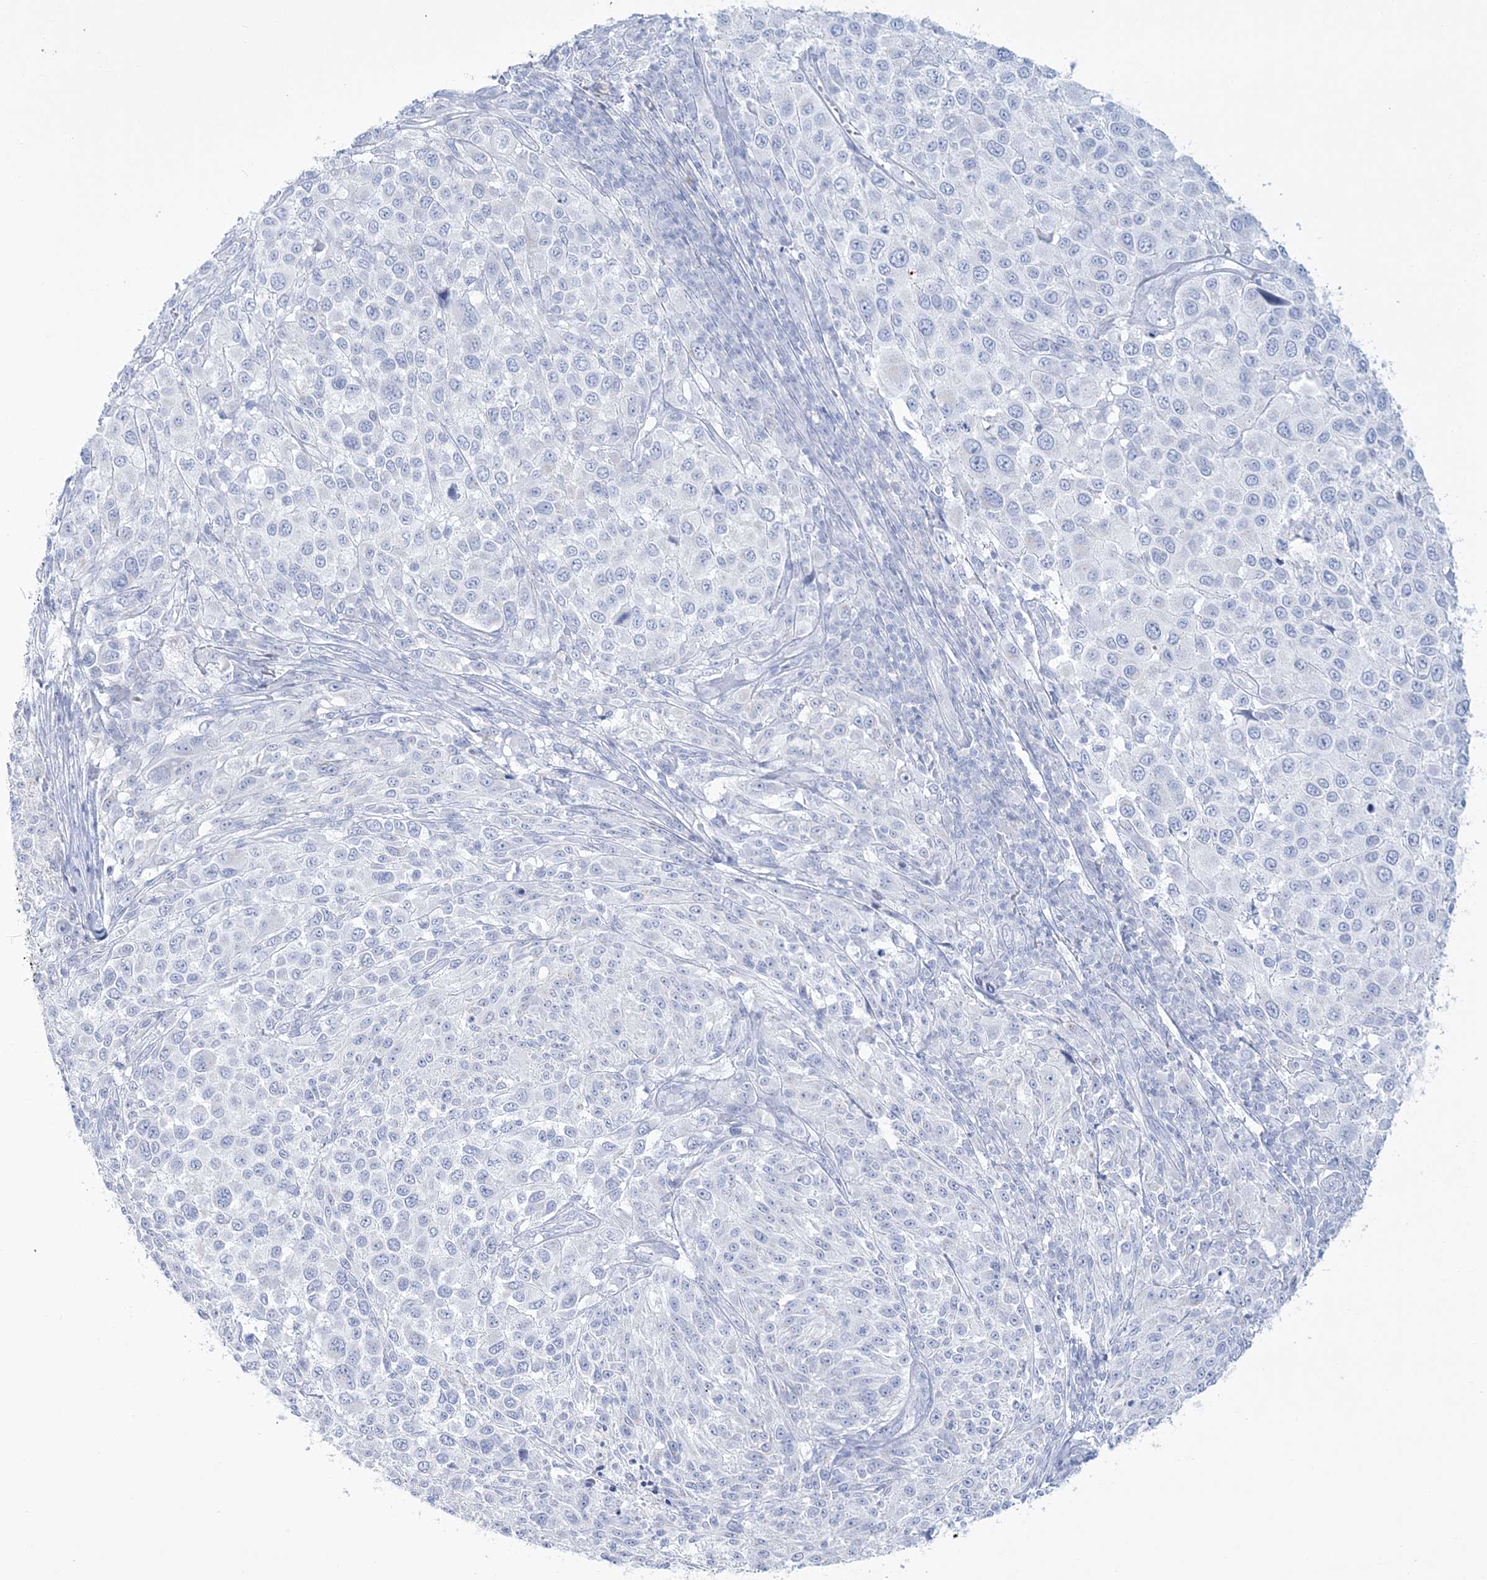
{"staining": {"intensity": "negative", "quantity": "none", "location": "none"}, "tissue": "melanoma", "cell_type": "Tumor cells", "image_type": "cancer", "snomed": [{"axis": "morphology", "description": "Malignant melanoma, NOS"}, {"axis": "topography", "description": "Skin of trunk"}], "caption": "Protein analysis of malignant melanoma demonstrates no significant staining in tumor cells.", "gene": "RBP2", "patient": {"sex": "male", "age": 71}}